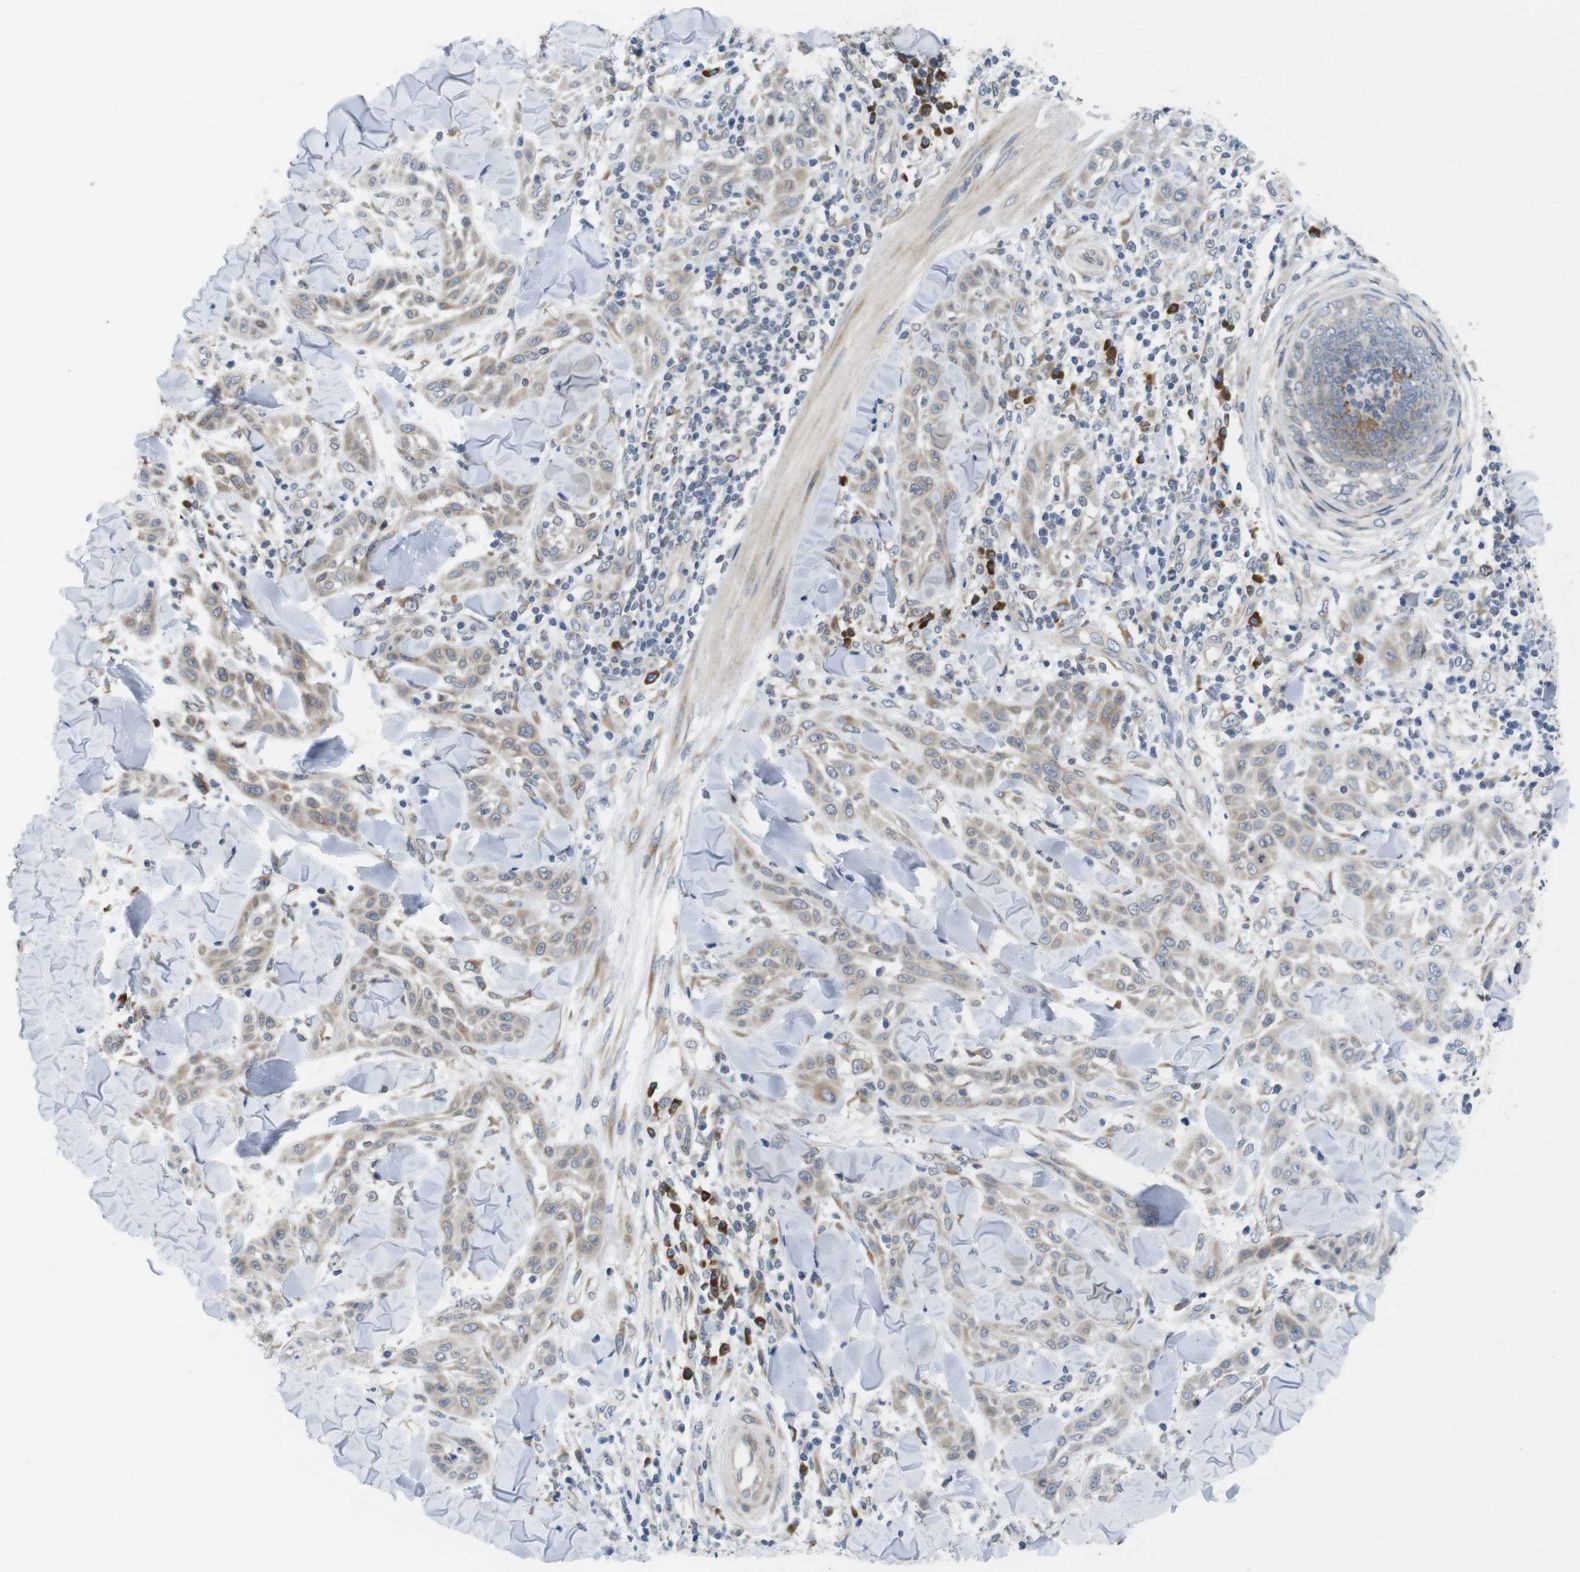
{"staining": {"intensity": "negative", "quantity": "none", "location": "none"}, "tissue": "skin cancer", "cell_type": "Tumor cells", "image_type": "cancer", "snomed": [{"axis": "morphology", "description": "Squamous cell carcinoma, NOS"}, {"axis": "topography", "description": "Skin"}], "caption": "High magnification brightfield microscopy of skin cancer (squamous cell carcinoma) stained with DAB (brown) and counterstained with hematoxylin (blue): tumor cells show no significant expression.", "gene": "ERGIC3", "patient": {"sex": "male", "age": 24}}